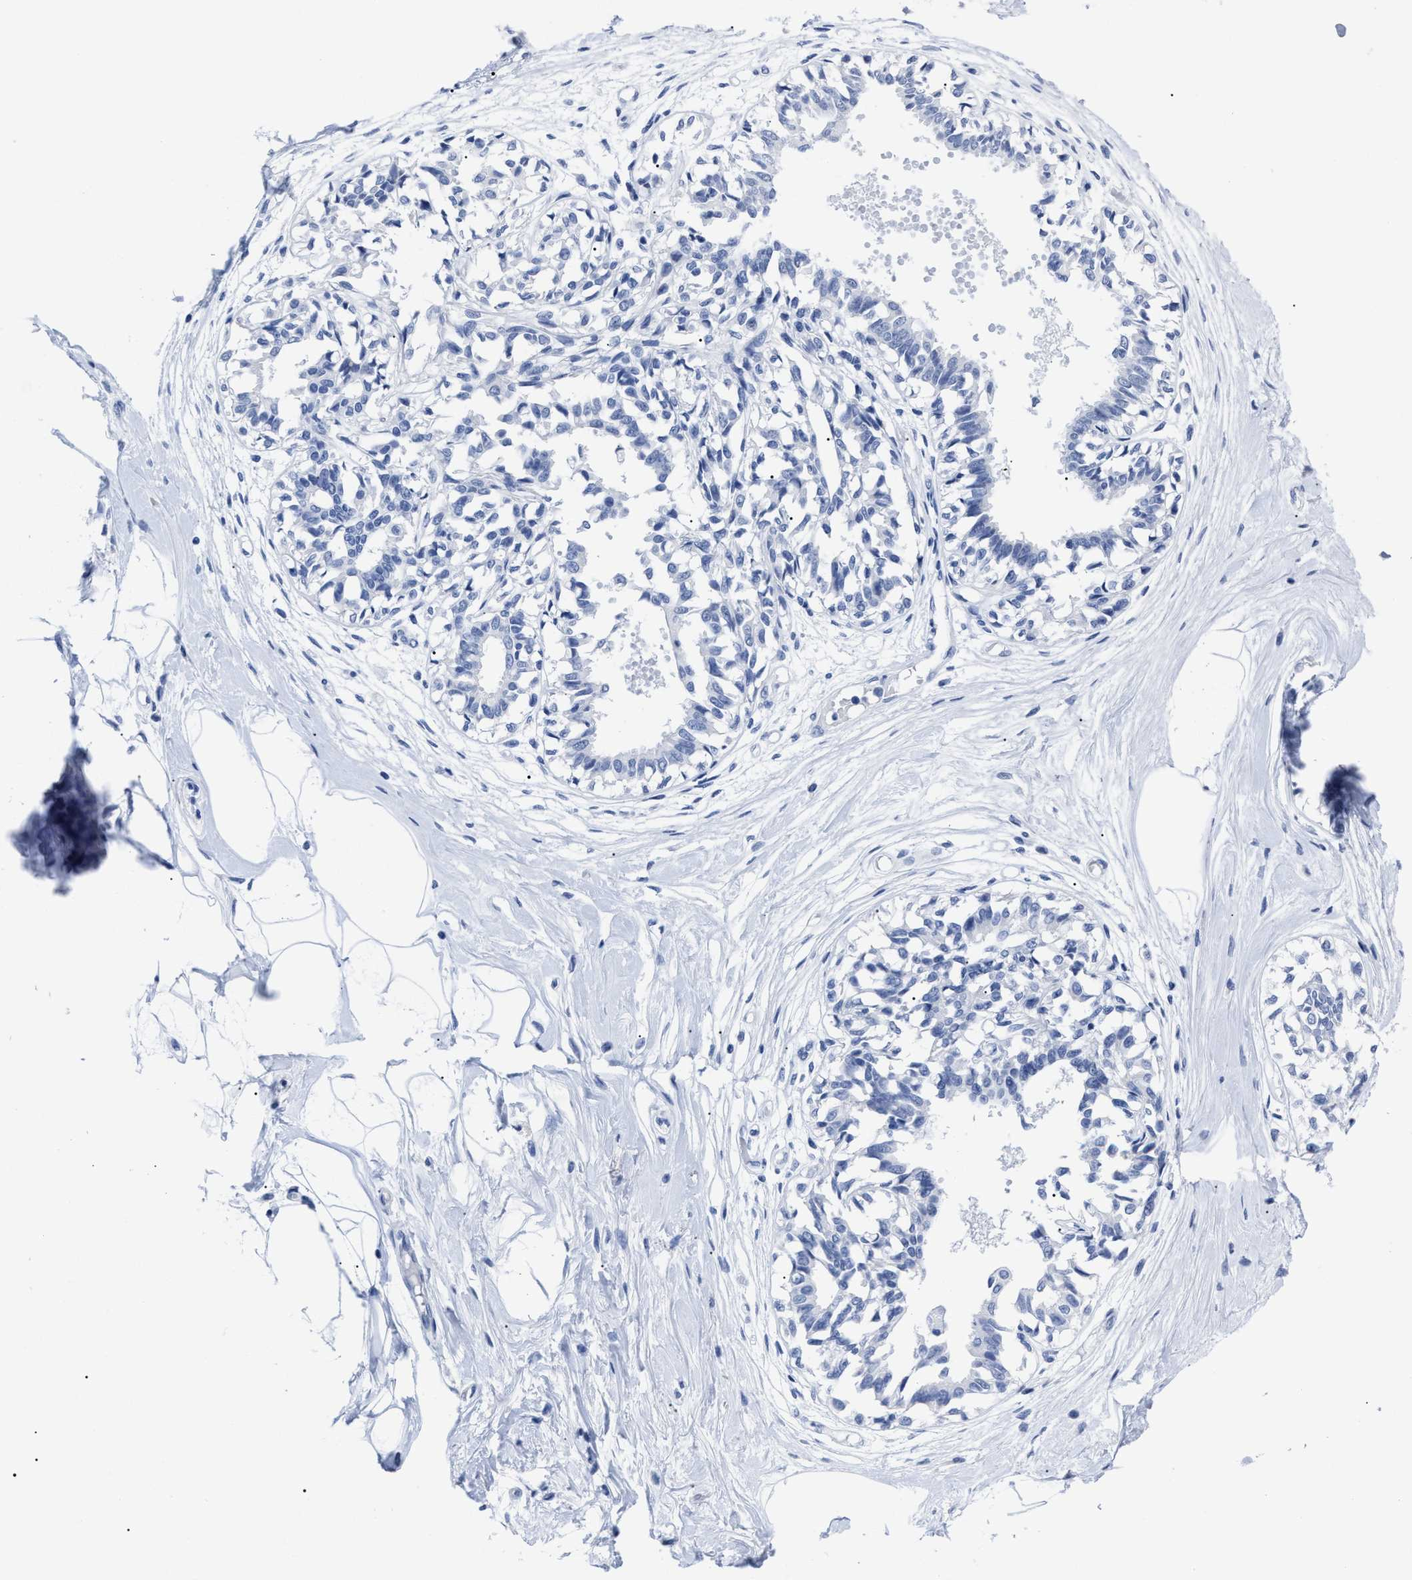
{"staining": {"intensity": "negative", "quantity": "none", "location": "none"}, "tissue": "breast", "cell_type": "Adipocytes", "image_type": "normal", "snomed": [{"axis": "morphology", "description": "Normal tissue, NOS"}, {"axis": "topography", "description": "Breast"}], "caption": "Immunohistochemistry (IHC) photomicrograph of normal human breast stained for a protein (brown), which reveals no expression in adipocytes.", "gene": "ALPG", "patient": {"sex": "female", "age": 45}}